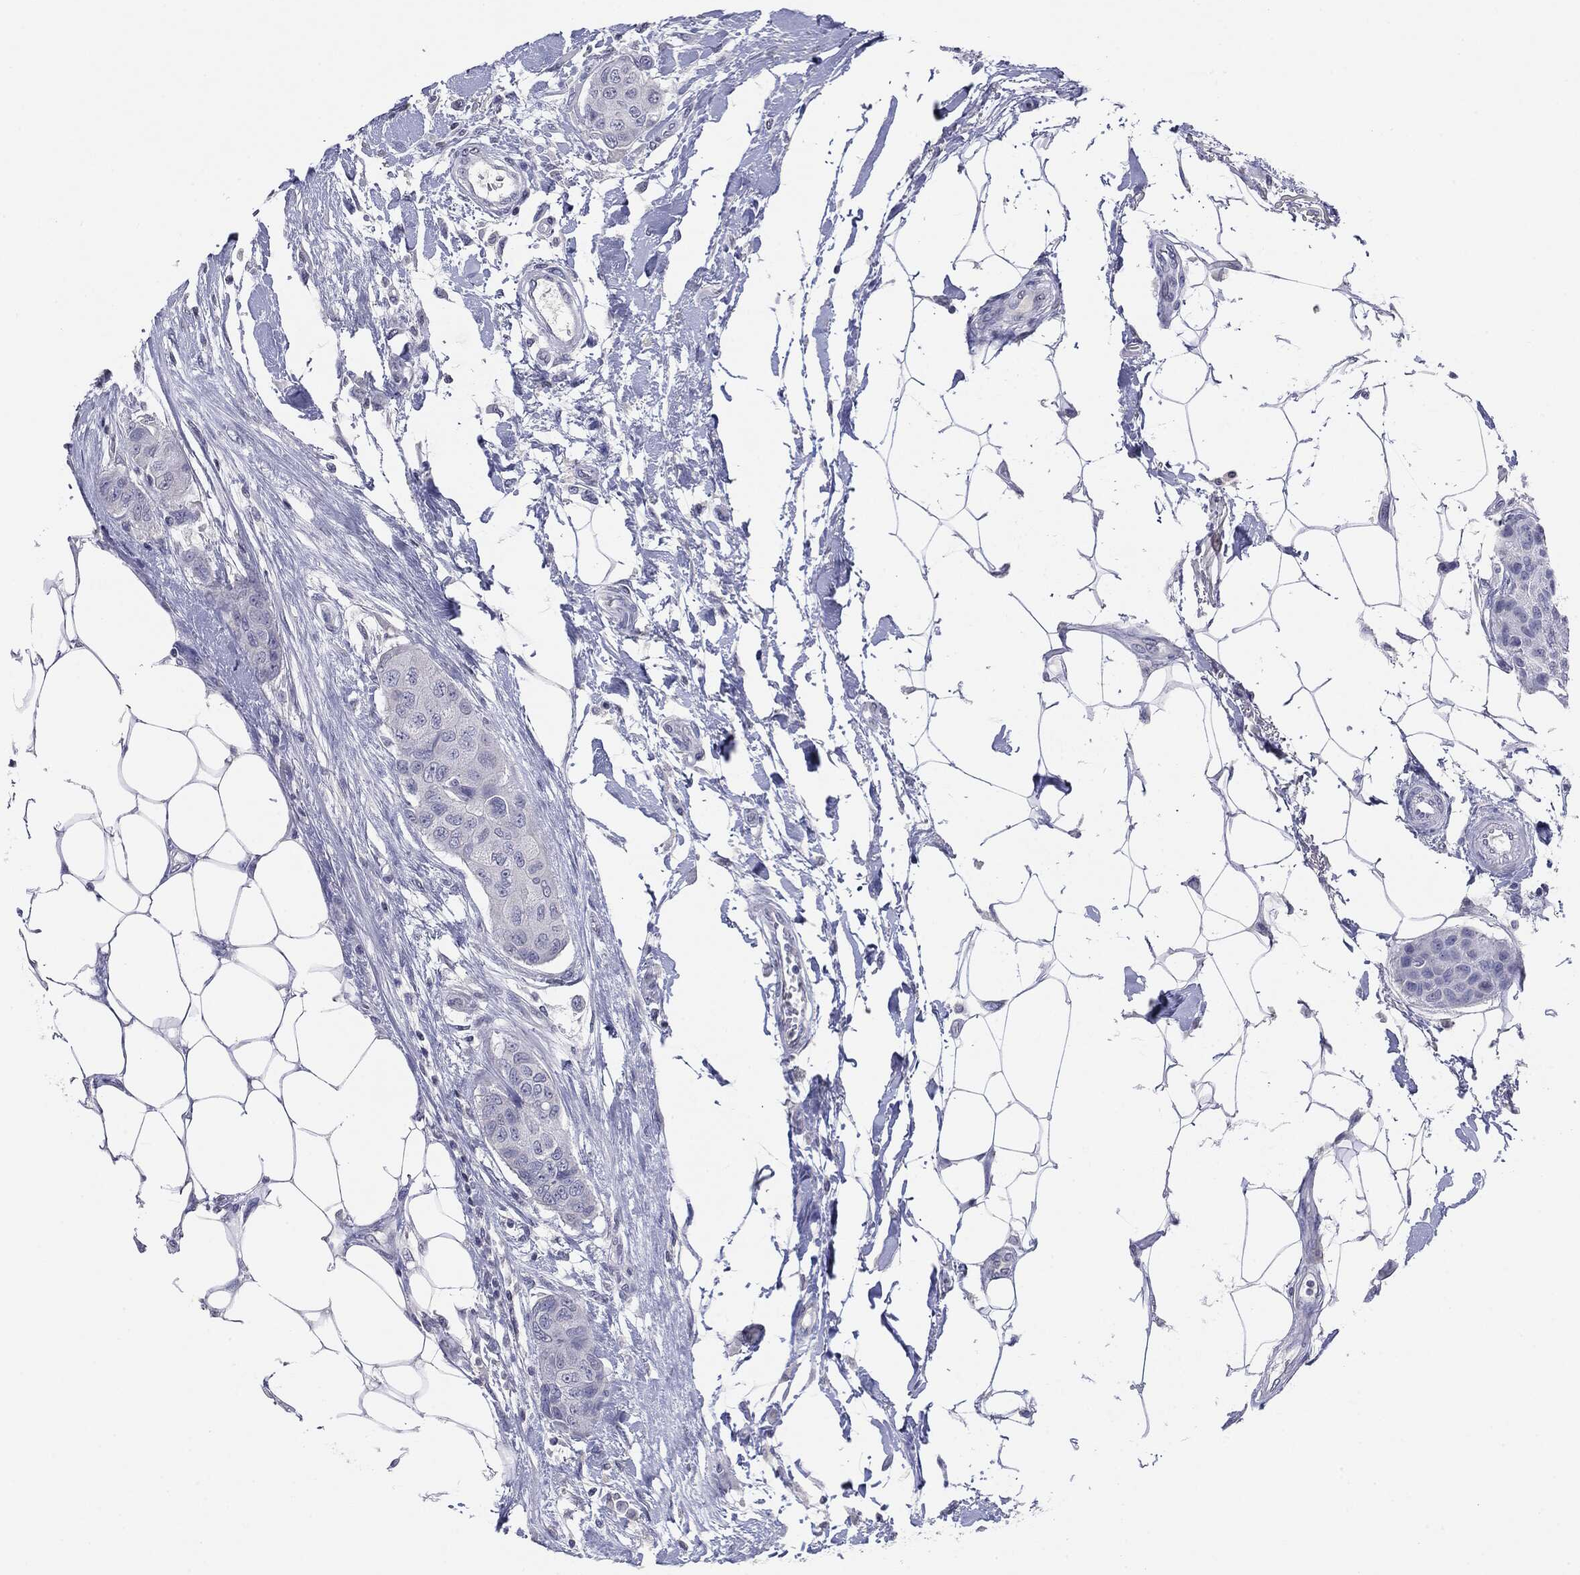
{"staining": {"intensity": "negative", "quantity": "none", "location": "none"}, "tissue": "breast cancer", "cell_type": "Tumor cells", "image_type": "cancer", "snomed": [{"axis": "morphology", "description": "Duct carcinoma"}, {"axis": "topography", "description": "Breast"}, {"axis": "topography", "description": "Lymph node"}], "caption": "Immunohistochemical staining of breast intraductal carcinoma exhibits no significant positivity in tumor cells. (Brightfield microscopy of DAB (3,3'-diaminobenzidine) immunohistochemistry (IHC) at high magnification).", "gene": "SERPINB4", "patient": {"sex": "female", "age": 80}}